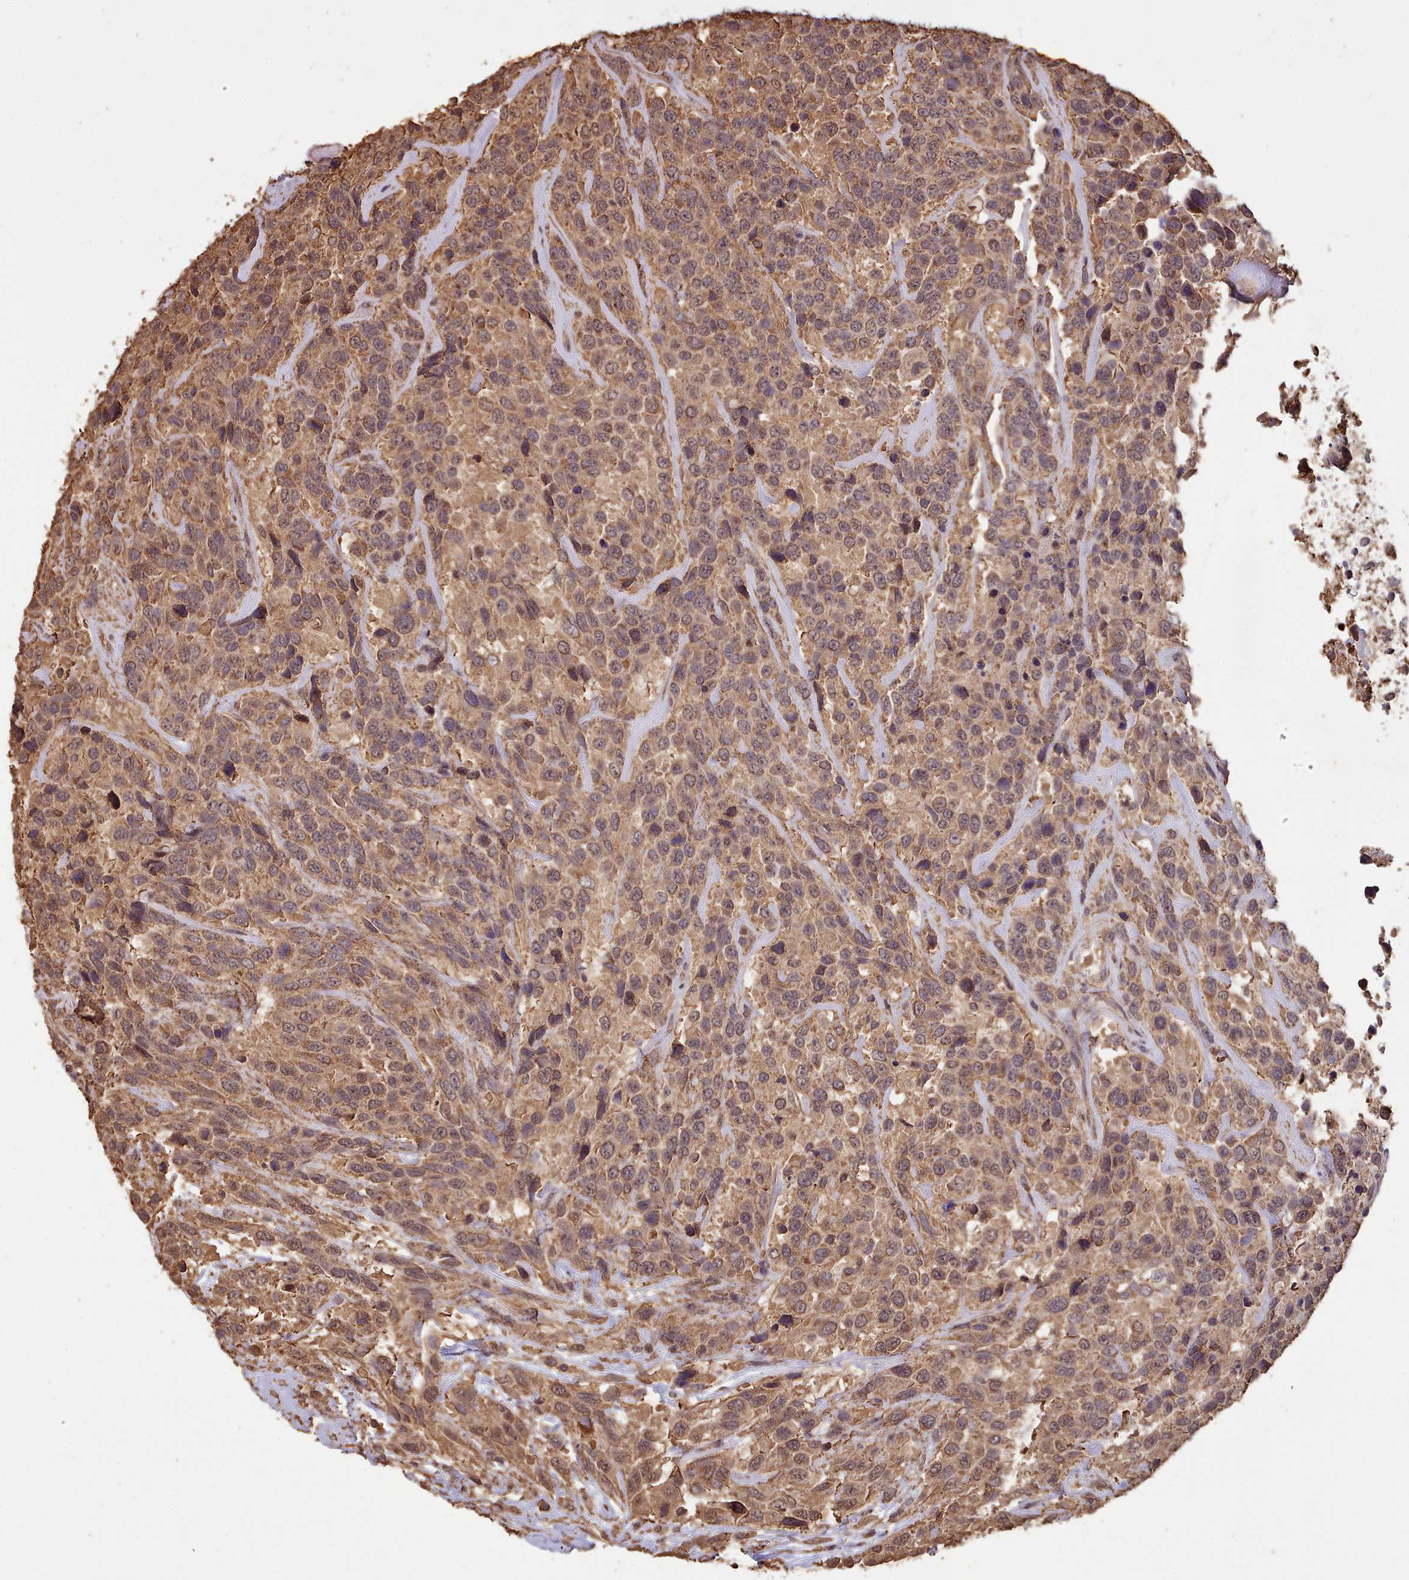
{"staining": {"intensity": "weak", "quantity": ">75%", "location": "cytoplasmic/membranous,nuclear"}, "tissue": "urothelial cancer", "cell_type": "Tumor cells", "image_type": "cancer", "snomed": [{"axis": "morphology", "description": "Urothelial carcinoma, High grade"}, {"axis": "topography", "description": "Urinary bladder"}], "caption": "A micrograph of human urothelial cancer stained for a protein demonstrates weak cytoplasmic/membranous and nuclear brown staining in tumor cells. (brown staining indicates protein expression, while blue staining denotes nuclei).", "gene": "METRN", "patient": {"sex": "female", "age": 70}}